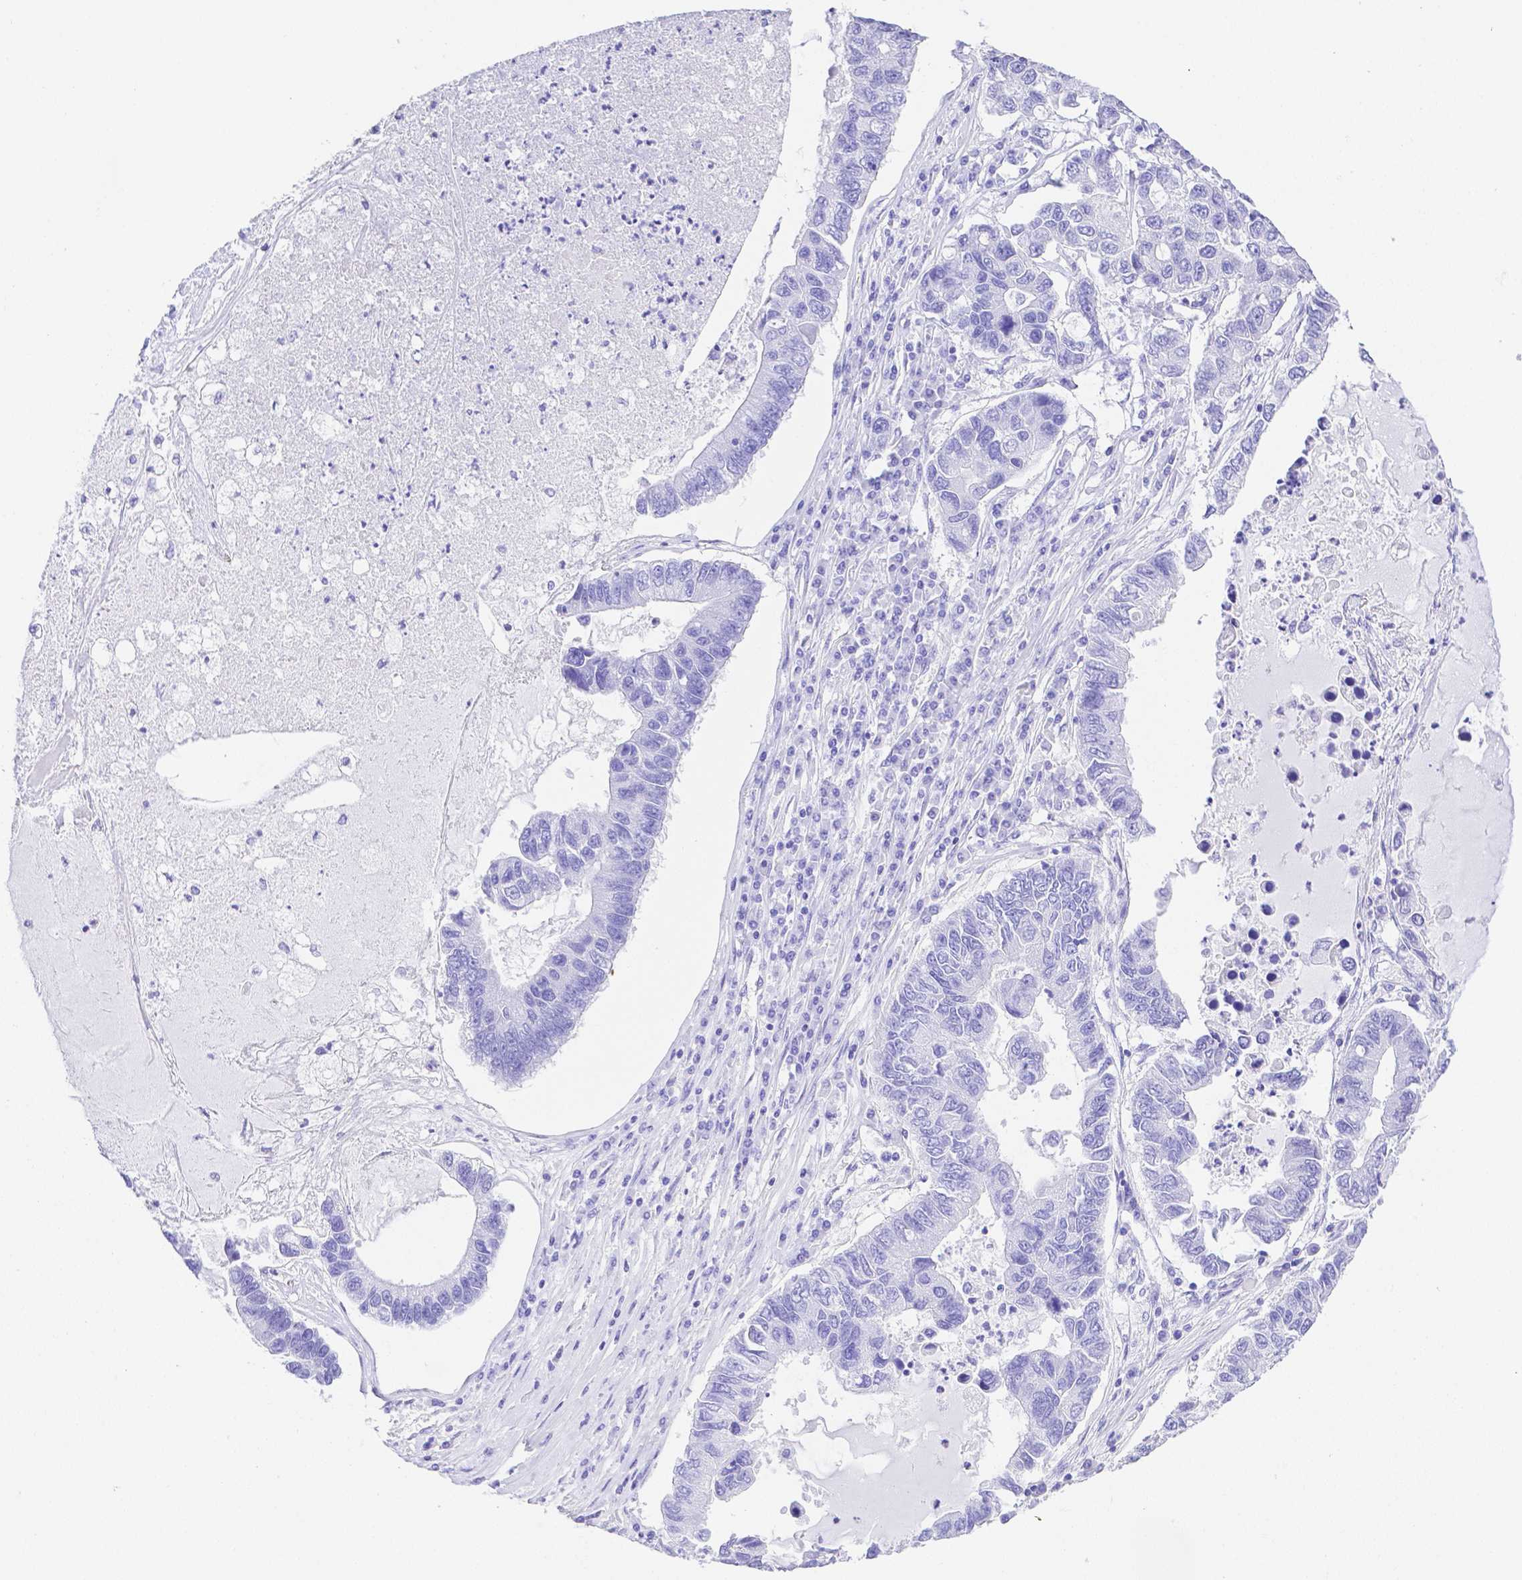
{"staining": {"intensity": "negative", "quantity": "none", "location": "none"}, "tissue": "lung cancer", "cell_type": "Tumor cells", "image_type": "cancer", "snomed": [{"axis": "morphology", "description": "Adenocarcinoma, NOS"}, {"axis": "topography", "description": "Bronchus"}, {"axis": "topography", "description": "Lung"}], "caption": "A high-resolution micrograph shows immunohistochemistry (IHC) staining of lung cancer, which exhibits no significant expression in tumor cells.", "gene": "SMR3A", "patient": {"sex": "female", "age": 51}}